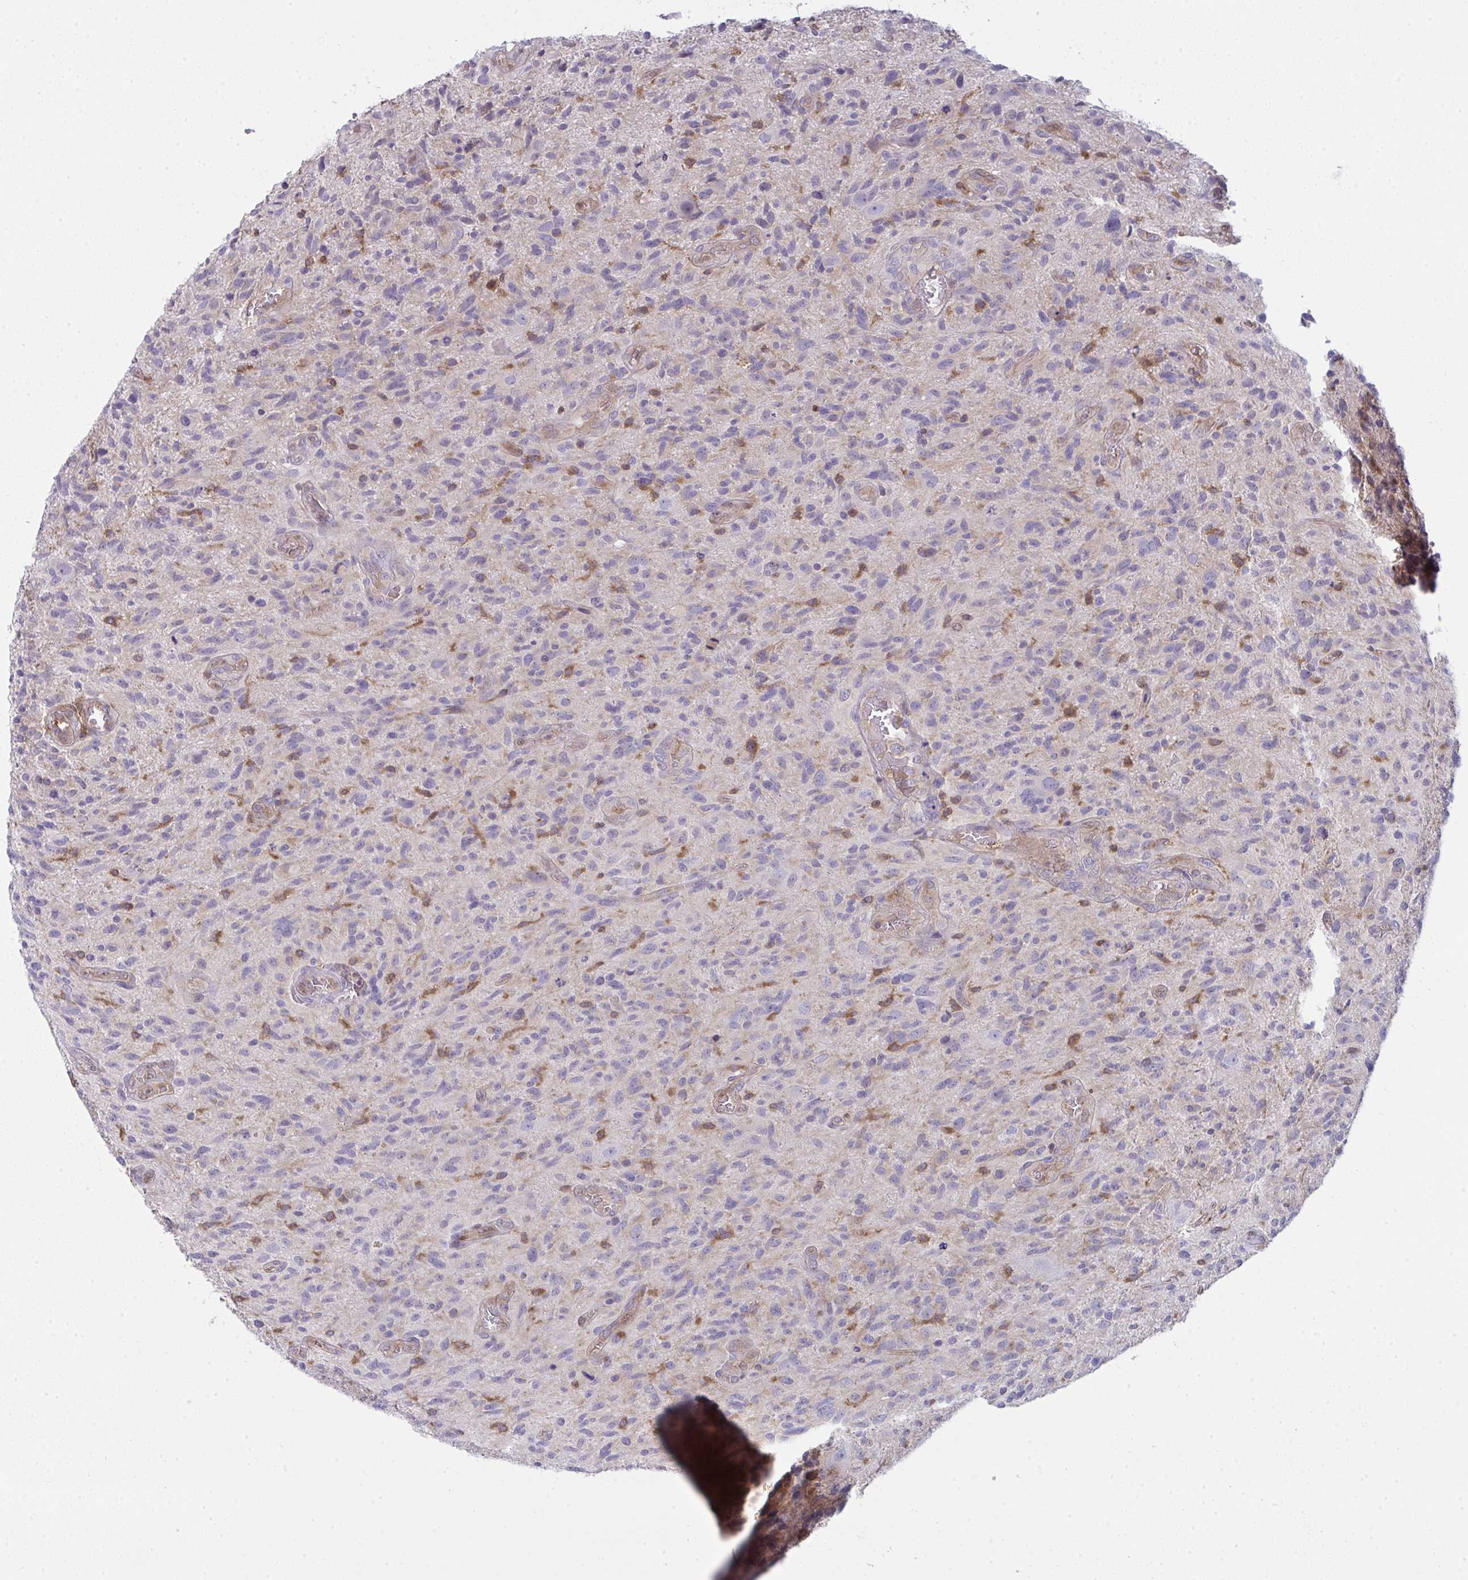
{"staining": {"intensity": "moderate", "quantity": "<25%", "location": "cytoplasmic/membranous"}, "tissue": "glioma", "cell_type": "Tumor cells", "image_type": "cancer", "snomed": [{"axis": "morphology", "description": "Glioma, malignant, High grade"}, {"axis": "topography", "description": "Brain"}], "caption": "Immunohistochemical staining of human malignant glioma (high-grade) shows moderate cytoplasmic/membranous protein positivity in about <25% of tumor cells.", "gene": "ALDH16A1", "patient": {"sex": "male", "age": 75}}